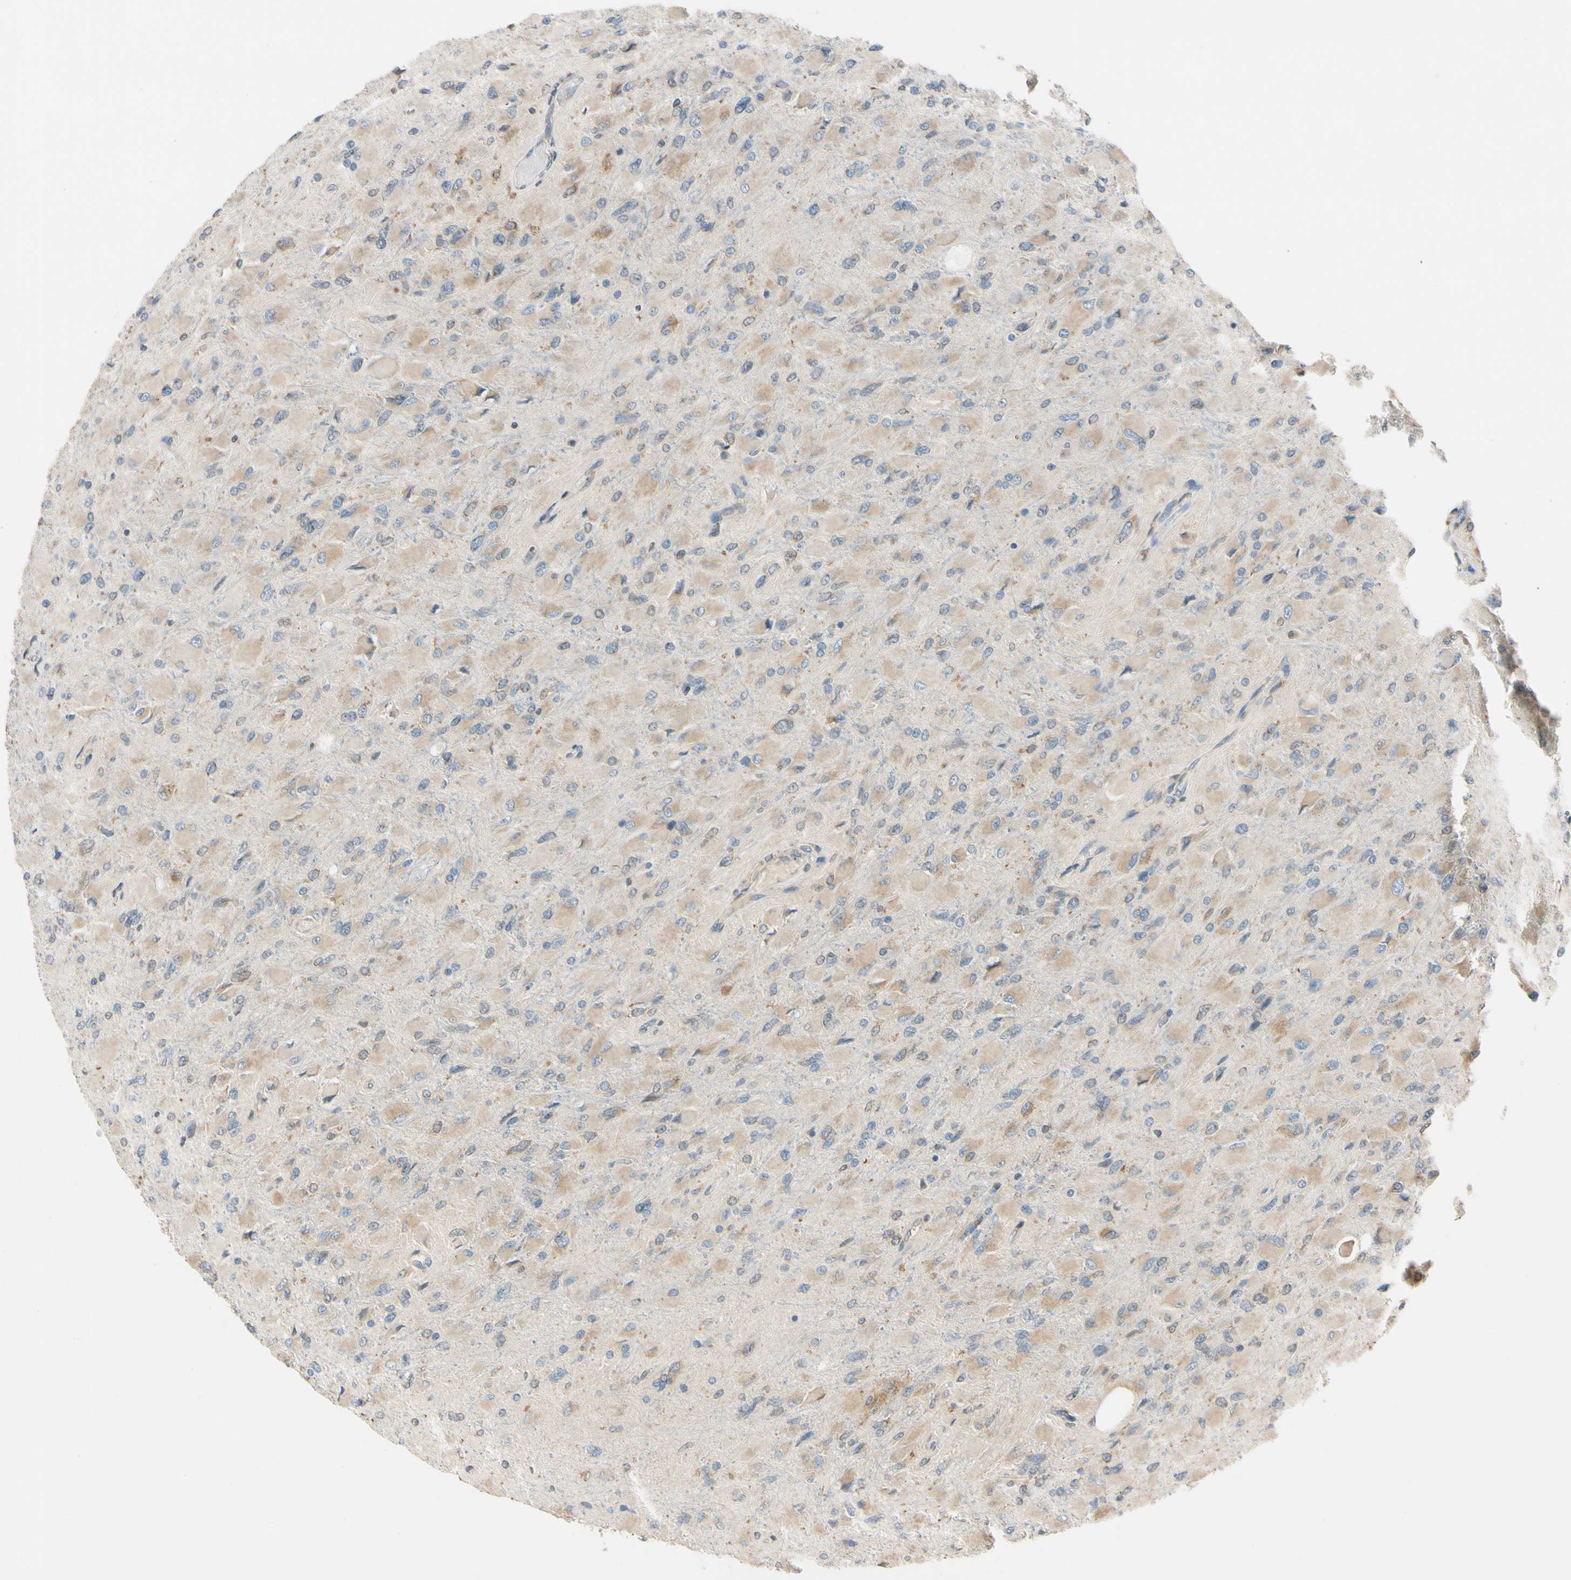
{"staining": {"intensity": "weak", "quantity": ">75%", "location": "cytoplasmic/membranous"}, "tissue": "glioma", "cell_type": "Tumor cells", "image_type": "cancer", "snomed": [{"axis": "morphology", "description": "Glioma, malignant, High grade"}, {"axis": "topography", "description": "Cerebral cortex"}], "caption": "Immunohistochemical staining of human glioma shows low levels of weak cytoplasmic/membranous expression in approximately >75% of tumor cells. (brown staining indicates protein expression, while blue staining denotes nuclei).", "gene": "RPN2", "patient": {"sex": "female", "age": 36}}